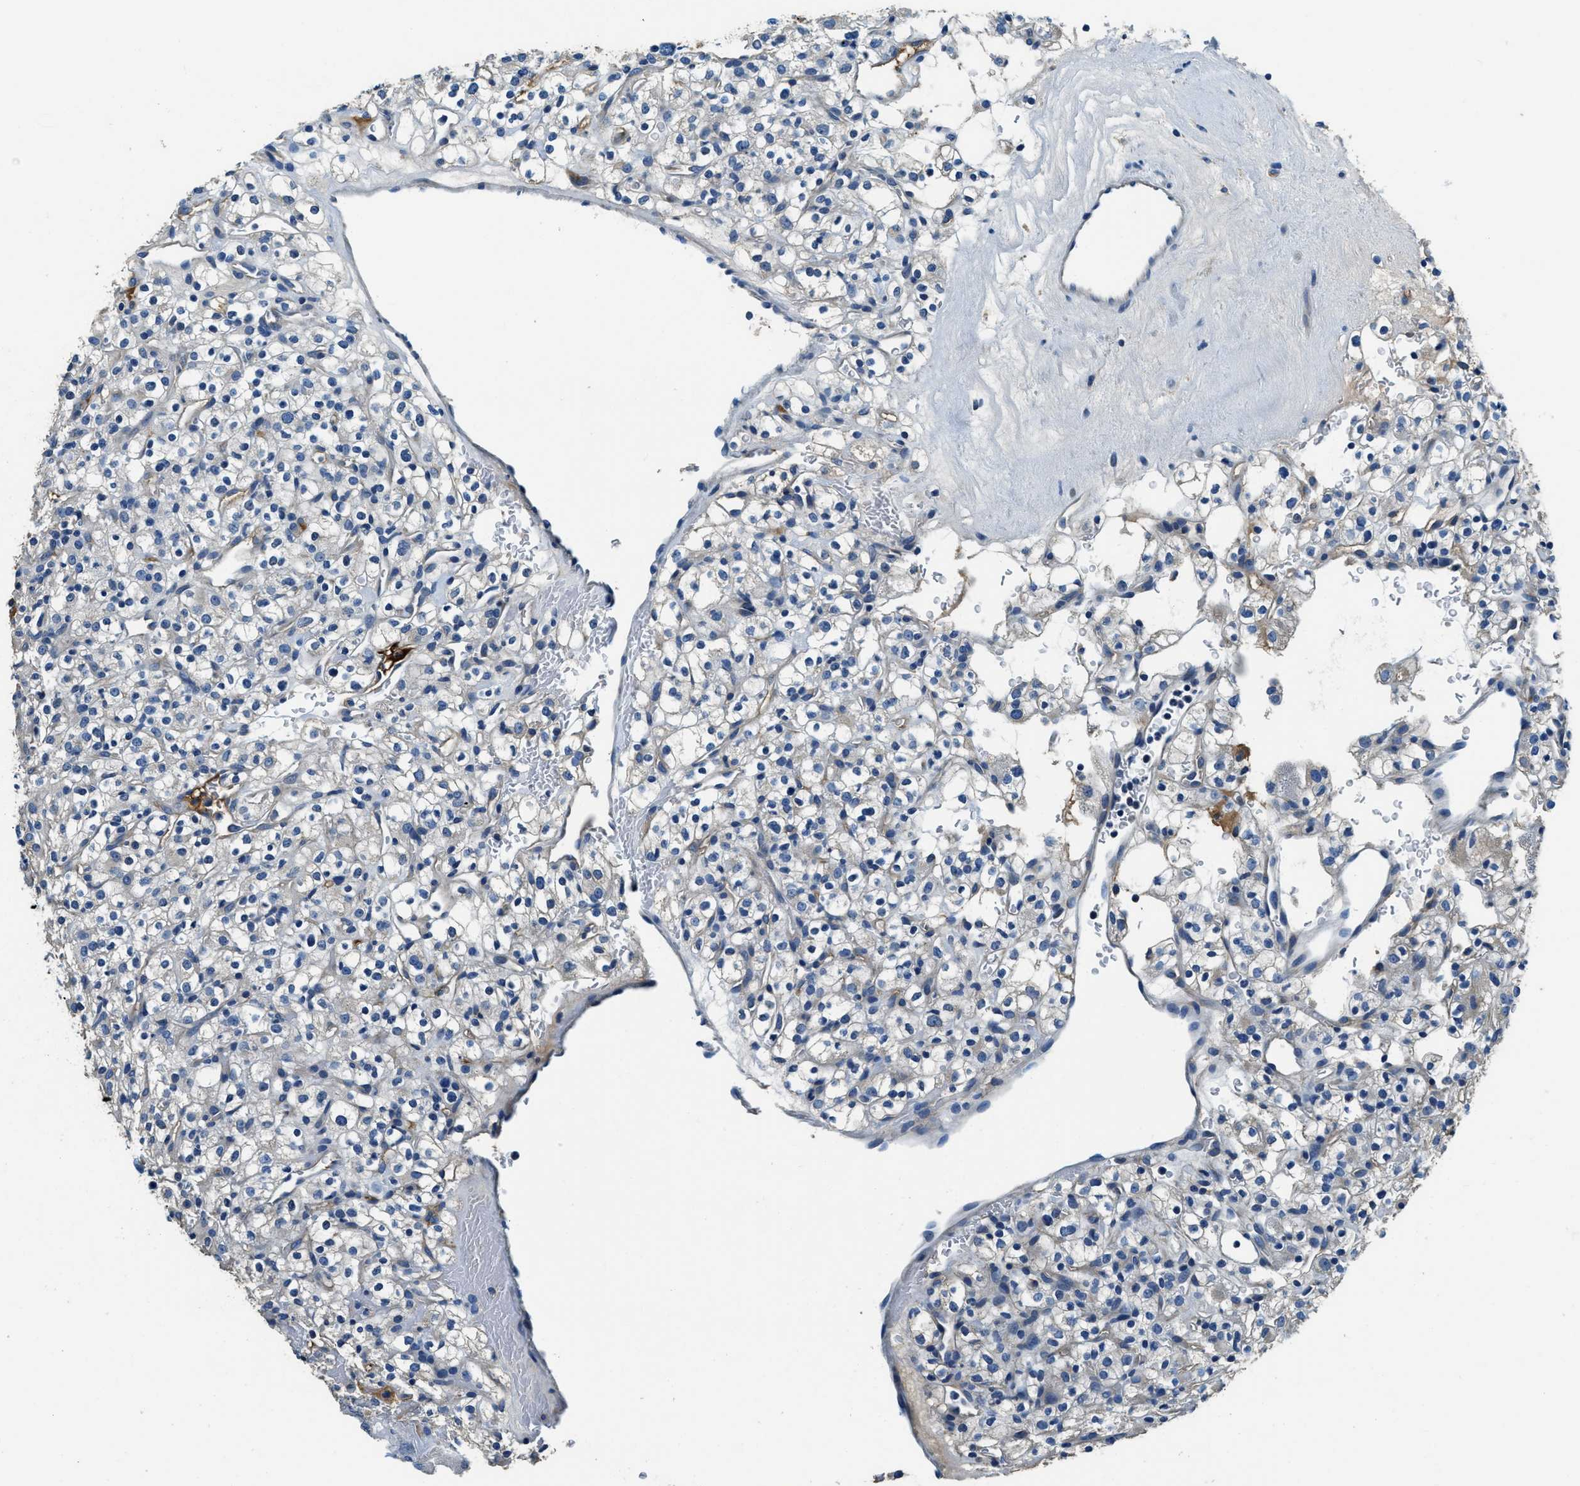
{"staining": {"intensity": "weak", "quantity": "<25%", "location": "cytoplasmic/membranous"}, "tissue": "renal cancer", "cell_type": "Tumor cells", "image_type": "cancer", "snomed": [{"axis": "morphology", "description": "Normal tissue, NOS"}, {"axis": "morphology", "description": "Adenocarcinoma, NOS"}, {"axis": "topography", "description": "Kidney"}], "caption": "This is an immunohistochemistry image of human adenocarcinoma (renal). There is no positivity in tumor cells.", "gene": "TMEM186", "patient": {"sex": "female", "age": 72}}